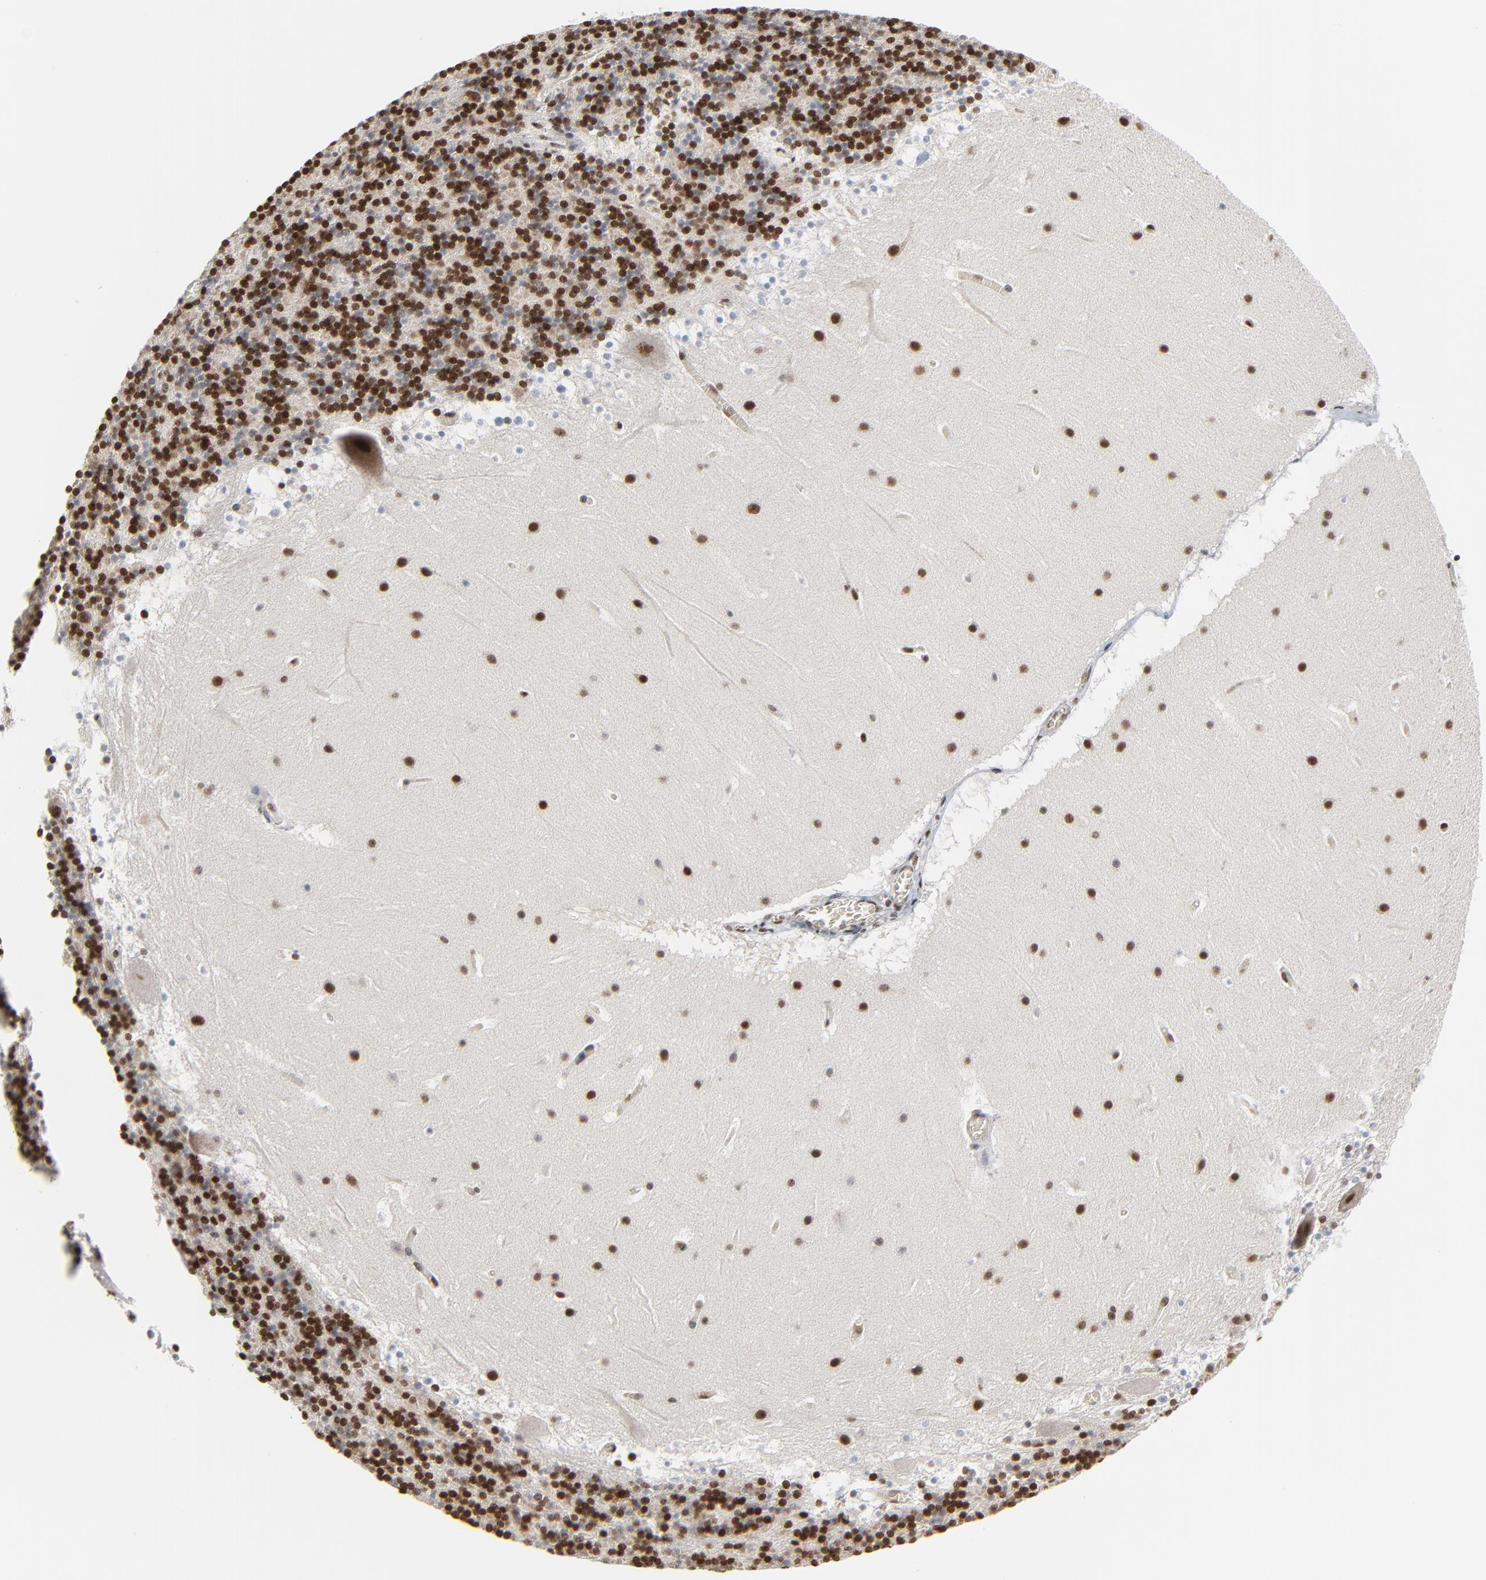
{"staining": {"intensity": "strong", "quantity": ">75%", "location": "nuclear"}, "tissue": "cerebellum", "cell_type": "Cells in granular layer", "image_type": "normal", "snomed": [{"axis": "morphology", "description": "Normal tissue, NOS"}, {"axis": "topography", "description": "Cerebellum"}], "caption": "Immunohistochemical staining of benign human cerebellum shows strong nuclear protein staining in approximately >75% of cells in granular layer. The staining was performed using DAB to visualize the protein expression in brown, while the nuclei were stained in blue with hematoxylin (Magnification: 20x).", "gene": "CUX1", "patient": {"sex": "male", "age": 45}}